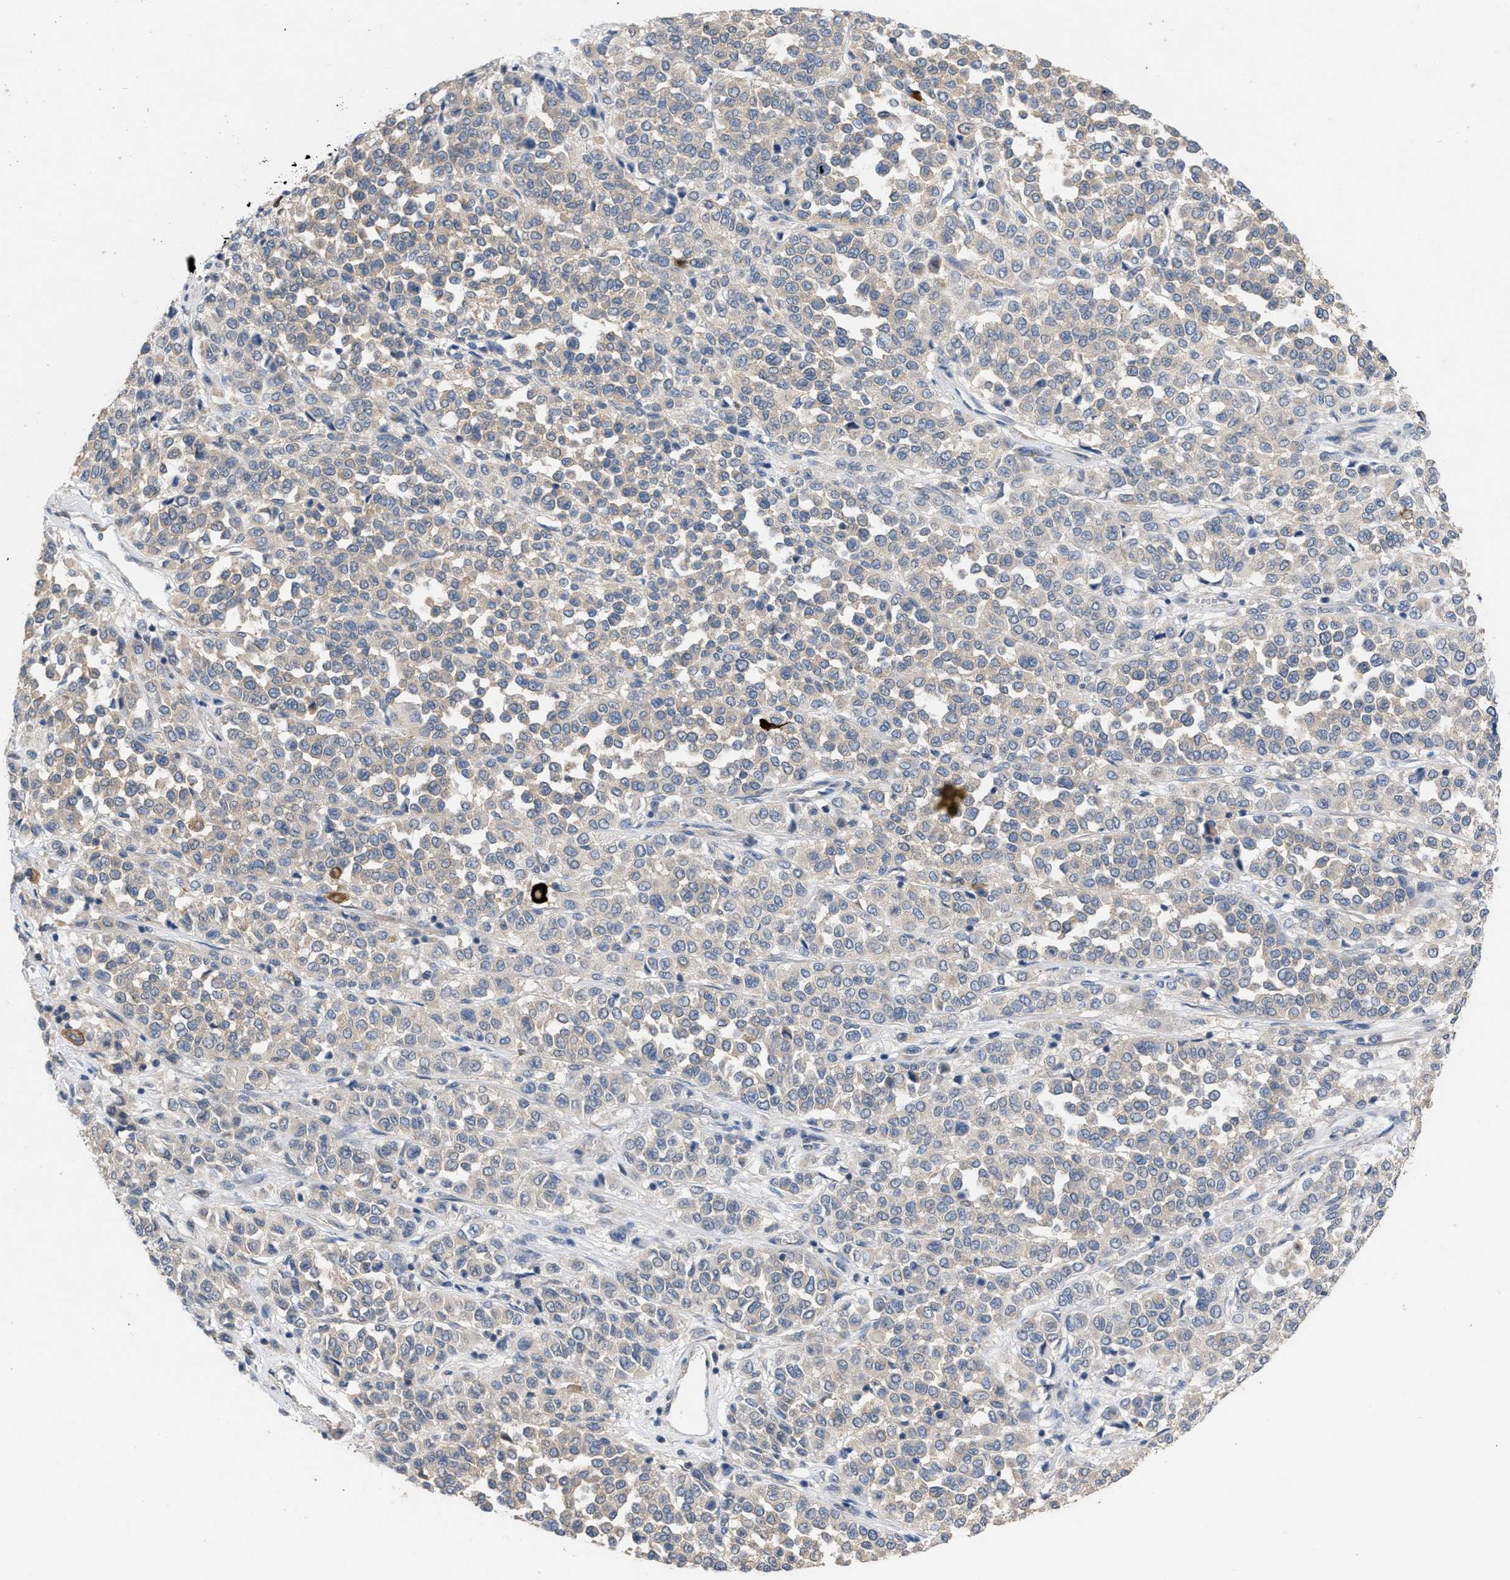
{"staining": {"intensity": "negative", "quantity": "none", "location": "none"}, "tissue": "melanoma", "cell_type": "Tumor cells", "image_type": "cancer", "snomed": [{"axis": "morphology", "description": "Malignant melanoma, Metastatic site"}, {"axis": "topography", "description": "Pancreas"}], "caption": "There is no significant expression in tumor cells of malignant melanoma (metastatic site).", "gene": "TMEM131", "patient": {"sex": "female", "age": 30}}